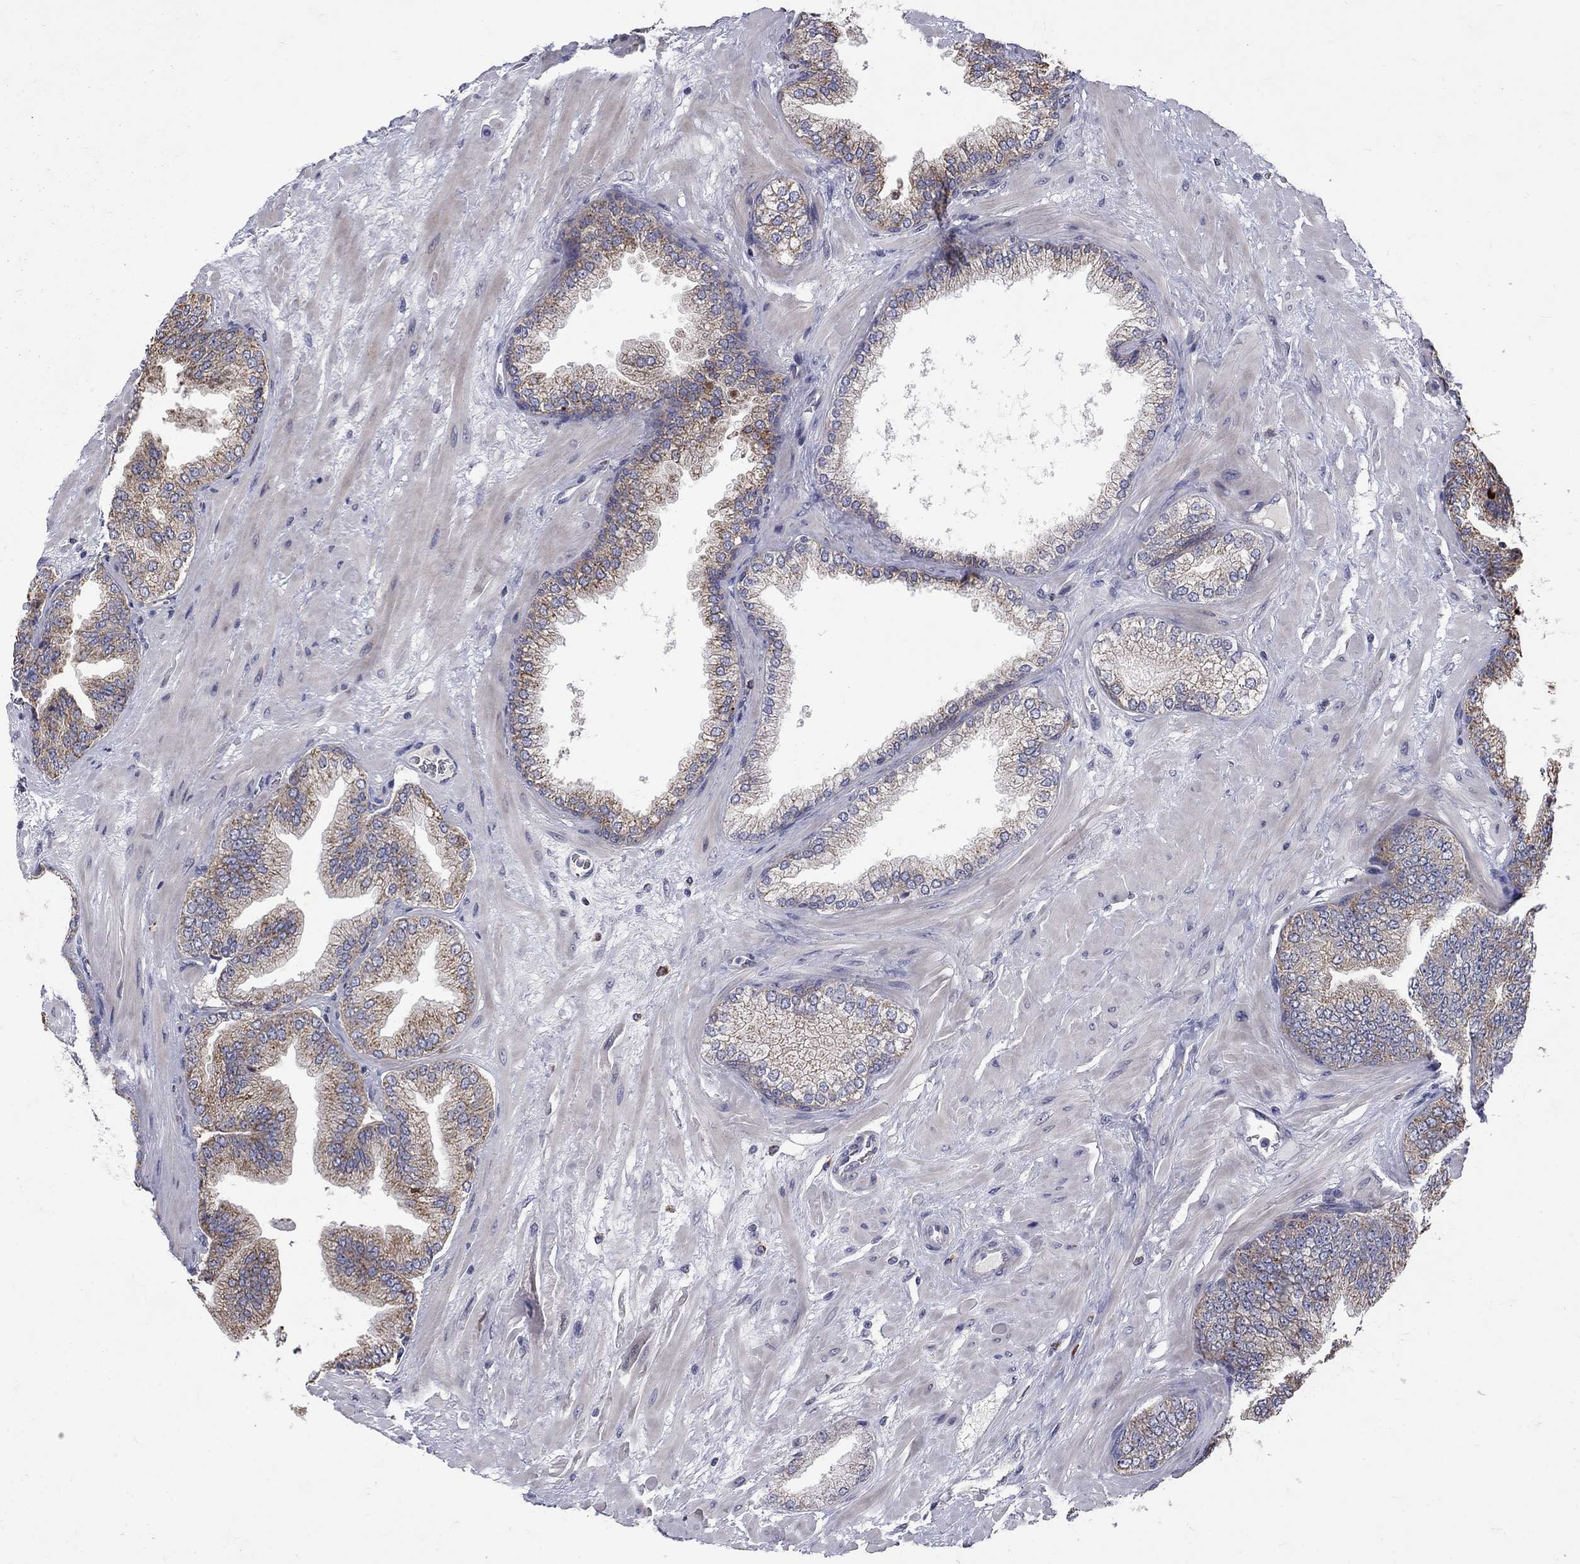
{"staining": {"intensity": "weak", "quantity": "25%-75%", "location": "cytoplasmic/membranous"}, "tissue": "prostate cancer", "cell_type": "Tumor cells", "image_type": "cancer", "snomed": [{"axis": "morphology", "description": "Adenocarcinoma, Low grade"}, {"axis": "topography", "description": "Prostate"}], "caption": "Prostate cancer (adenocarcinoma (low-grade)) stained with DAB IHC exhibits low levels of weak cytoplasmic/membranous expression in about 25%-75% of tumor cells.", "gene": "SH2B1", "patient": {"sex": "male", "age": 72}}